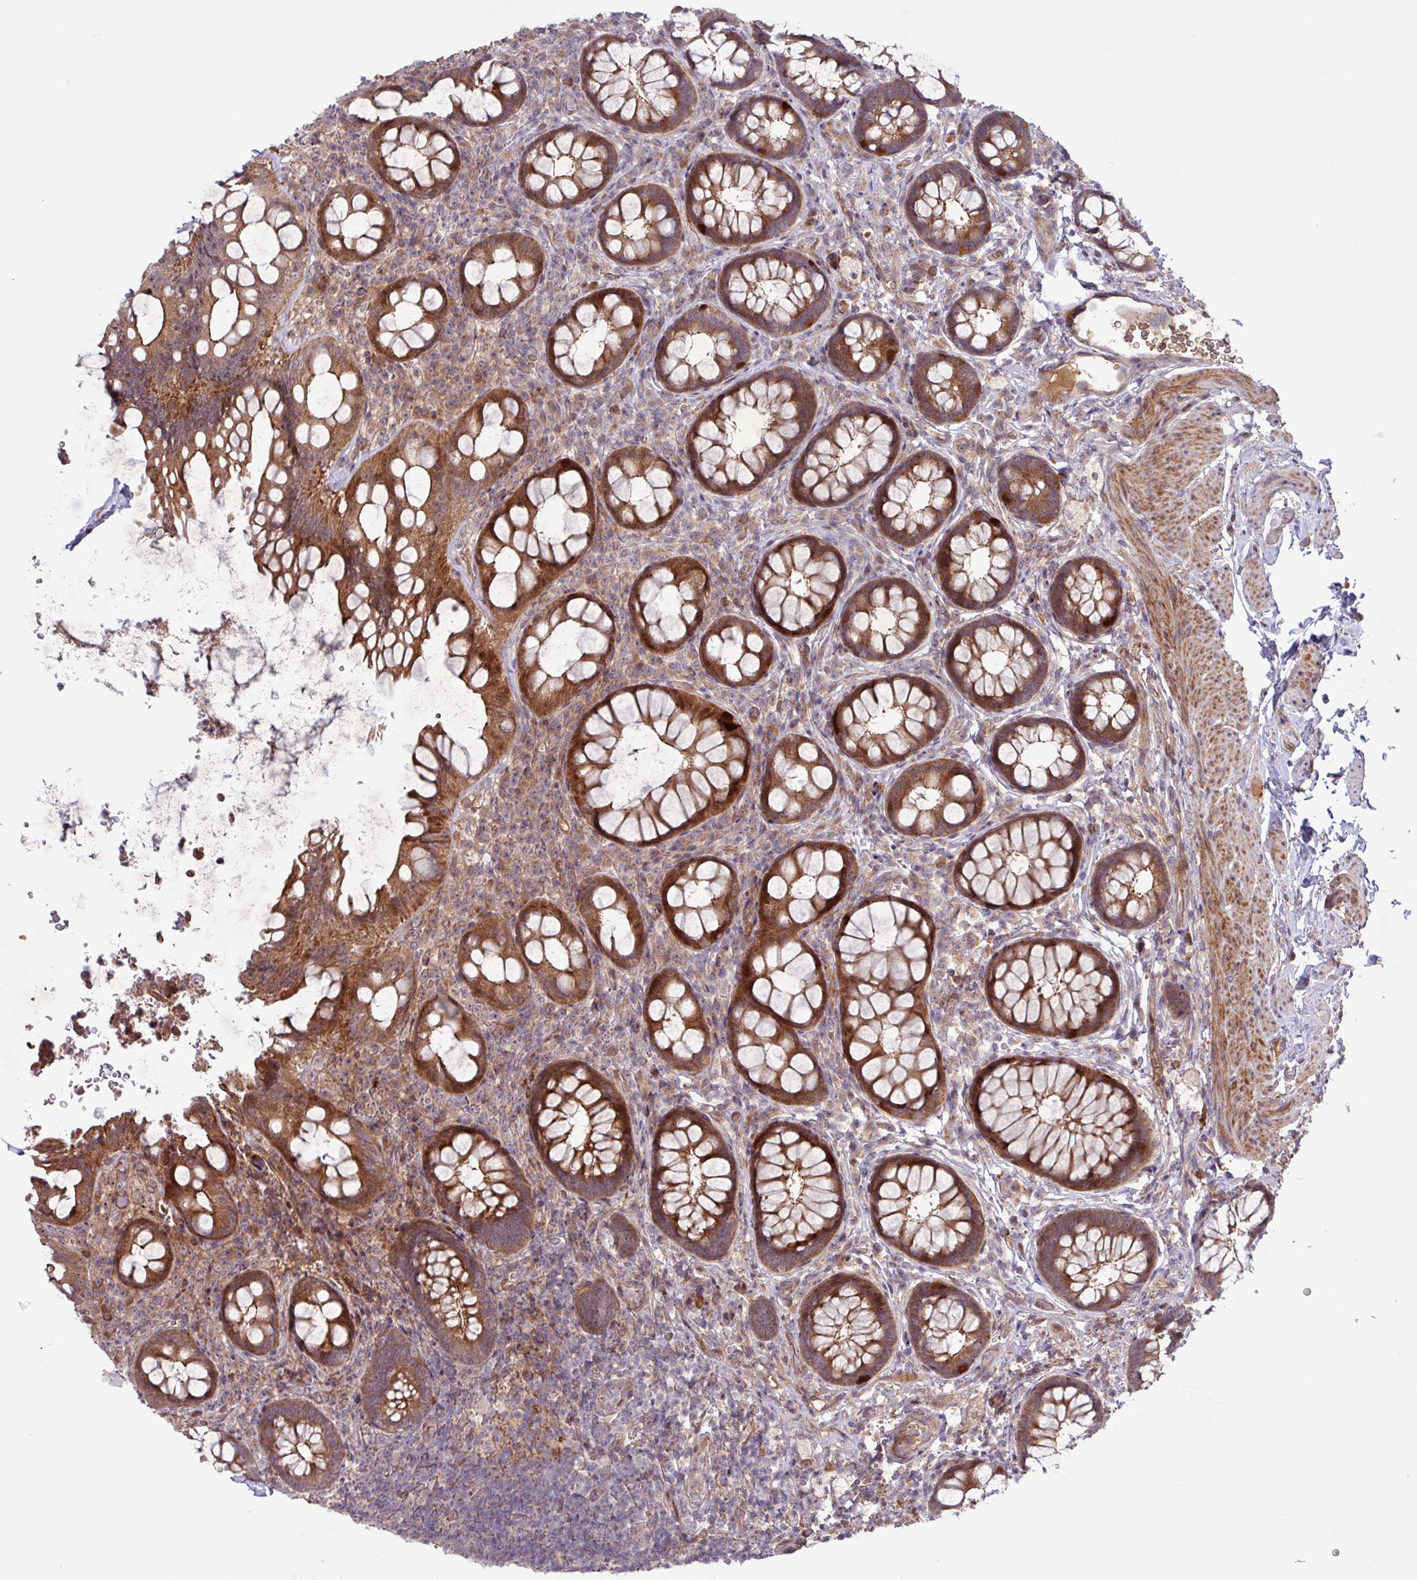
{"staining": {"intensity": "strong", "quantity": ">75%", "location": "cytoplasmic/membranous"}, "tissue": "rectum", "cell_type": "Glandular cells", "image_type": "normal", "snomed": [{"axis": "morphology", "description": "Normal tissue, NOS"}, {"axis": "topography", "description": "Rectum"}, {"axis": "topography", "description": "Peripheral nerve tissue"}], "caption": "IHC (DAB (3,3'-diaminobenzidine)) staining of normal rectum displays strong cytoplasmic/membranous protein staining in about >75% of glandular cells. Nuclei are stained in blue.", "gene": "TNFSF12", "patient": {"sex": "female", "age": 69}}